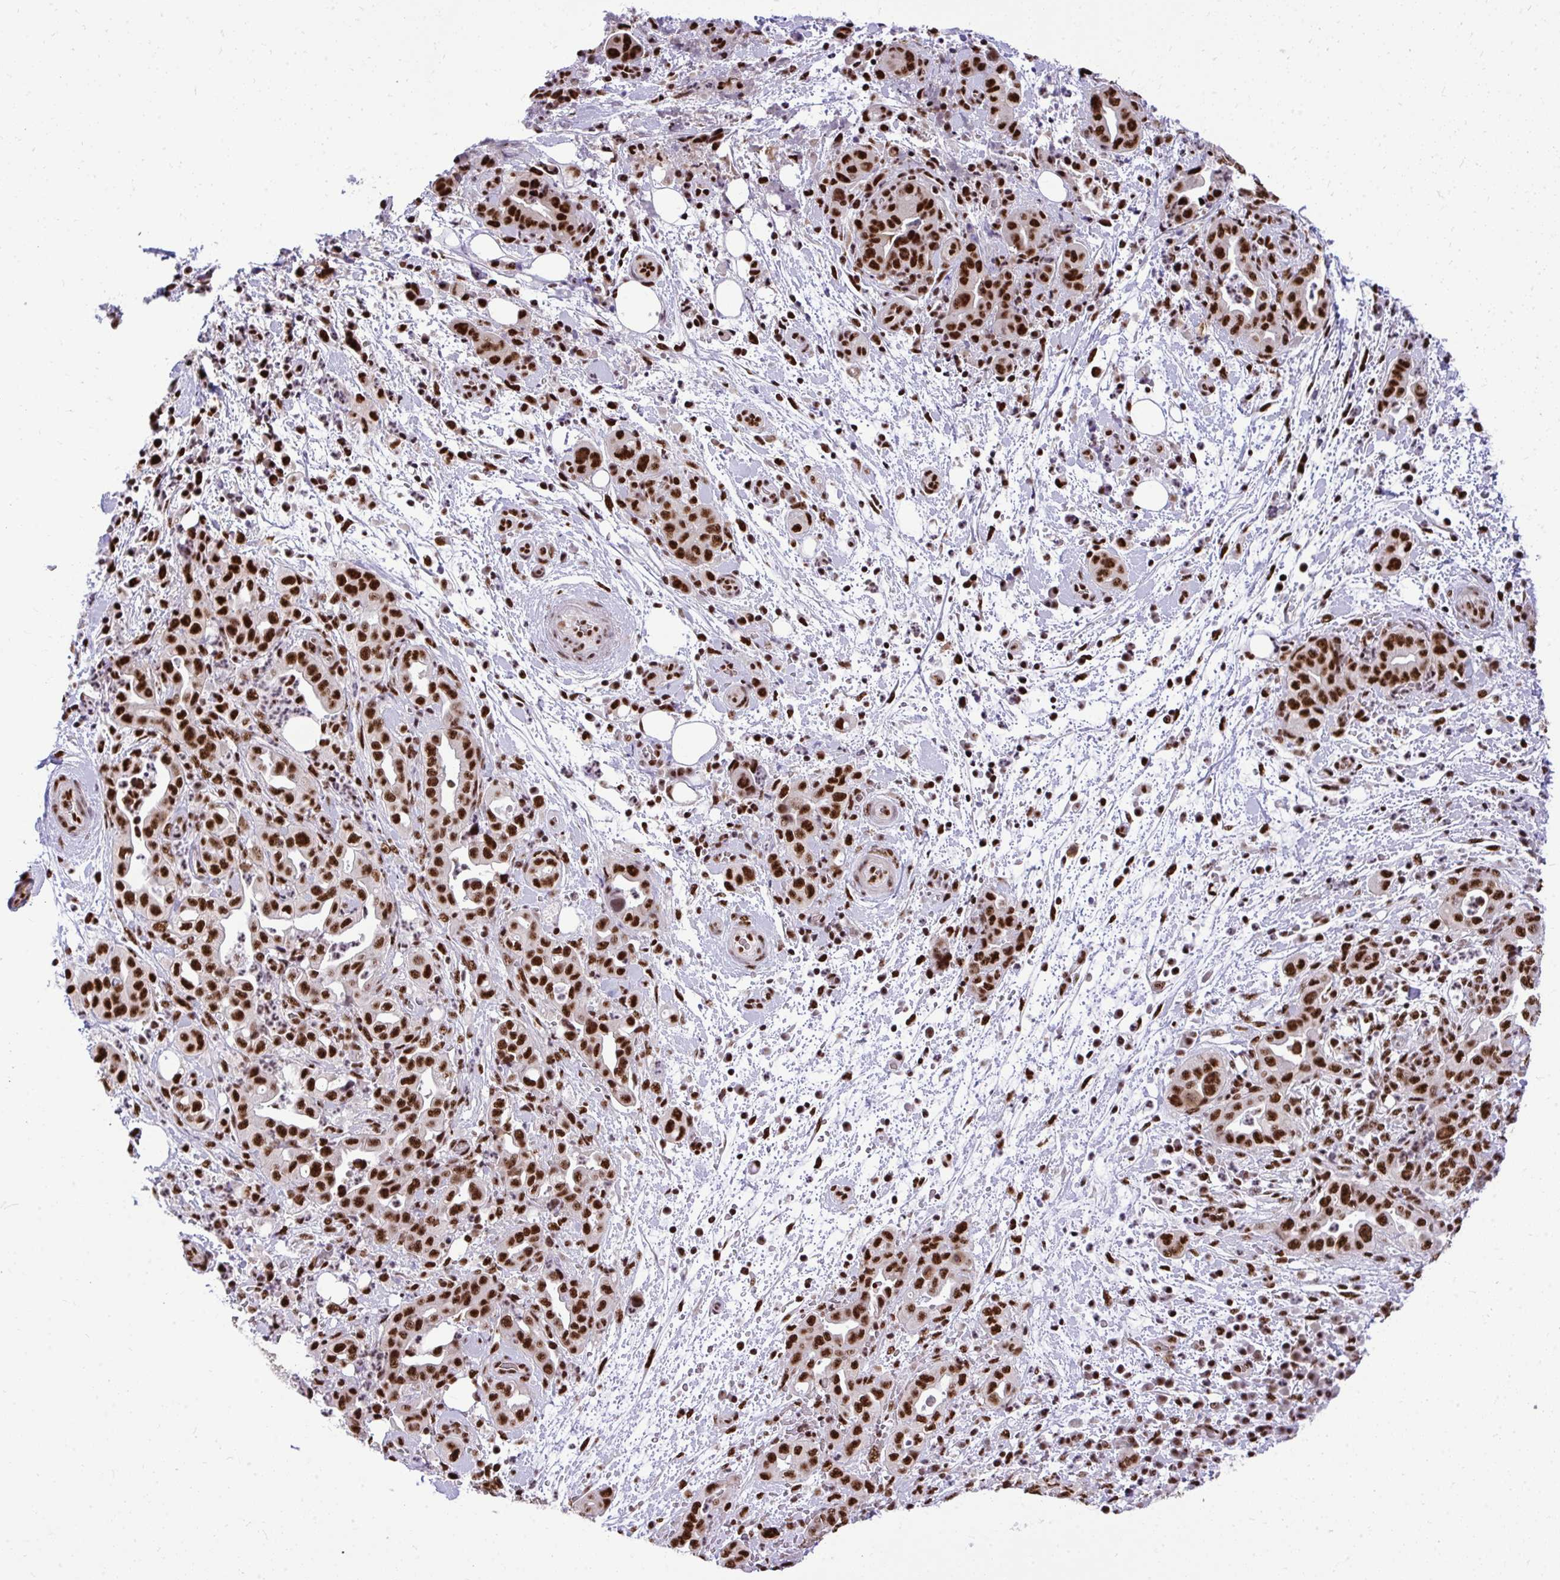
{"staining": {"intensity": "strong", "quantity": ">75%", "location": "nuclear"}, "tissue": "pancreatic cancer", "cell_type": "Tumor cells", "image_type": "cancer", "snomed": [{"axis": "morphology", "description": "Normal tissue, NOS"}, {"axis": "morphology", "description": "Adenocarcinoma, NOS"}, {"axis": "topography", "description": "Lymph node"}, {"axis": "topography", "description": "Pancreas"}], "caption": "Pancreatic cancer (adenocarcinoma) tissue displays strong nuclear positivity in approximately >75% of tumor cells", "gene": "PRPF19", "patient": {"sex": "female", "age": 67}}